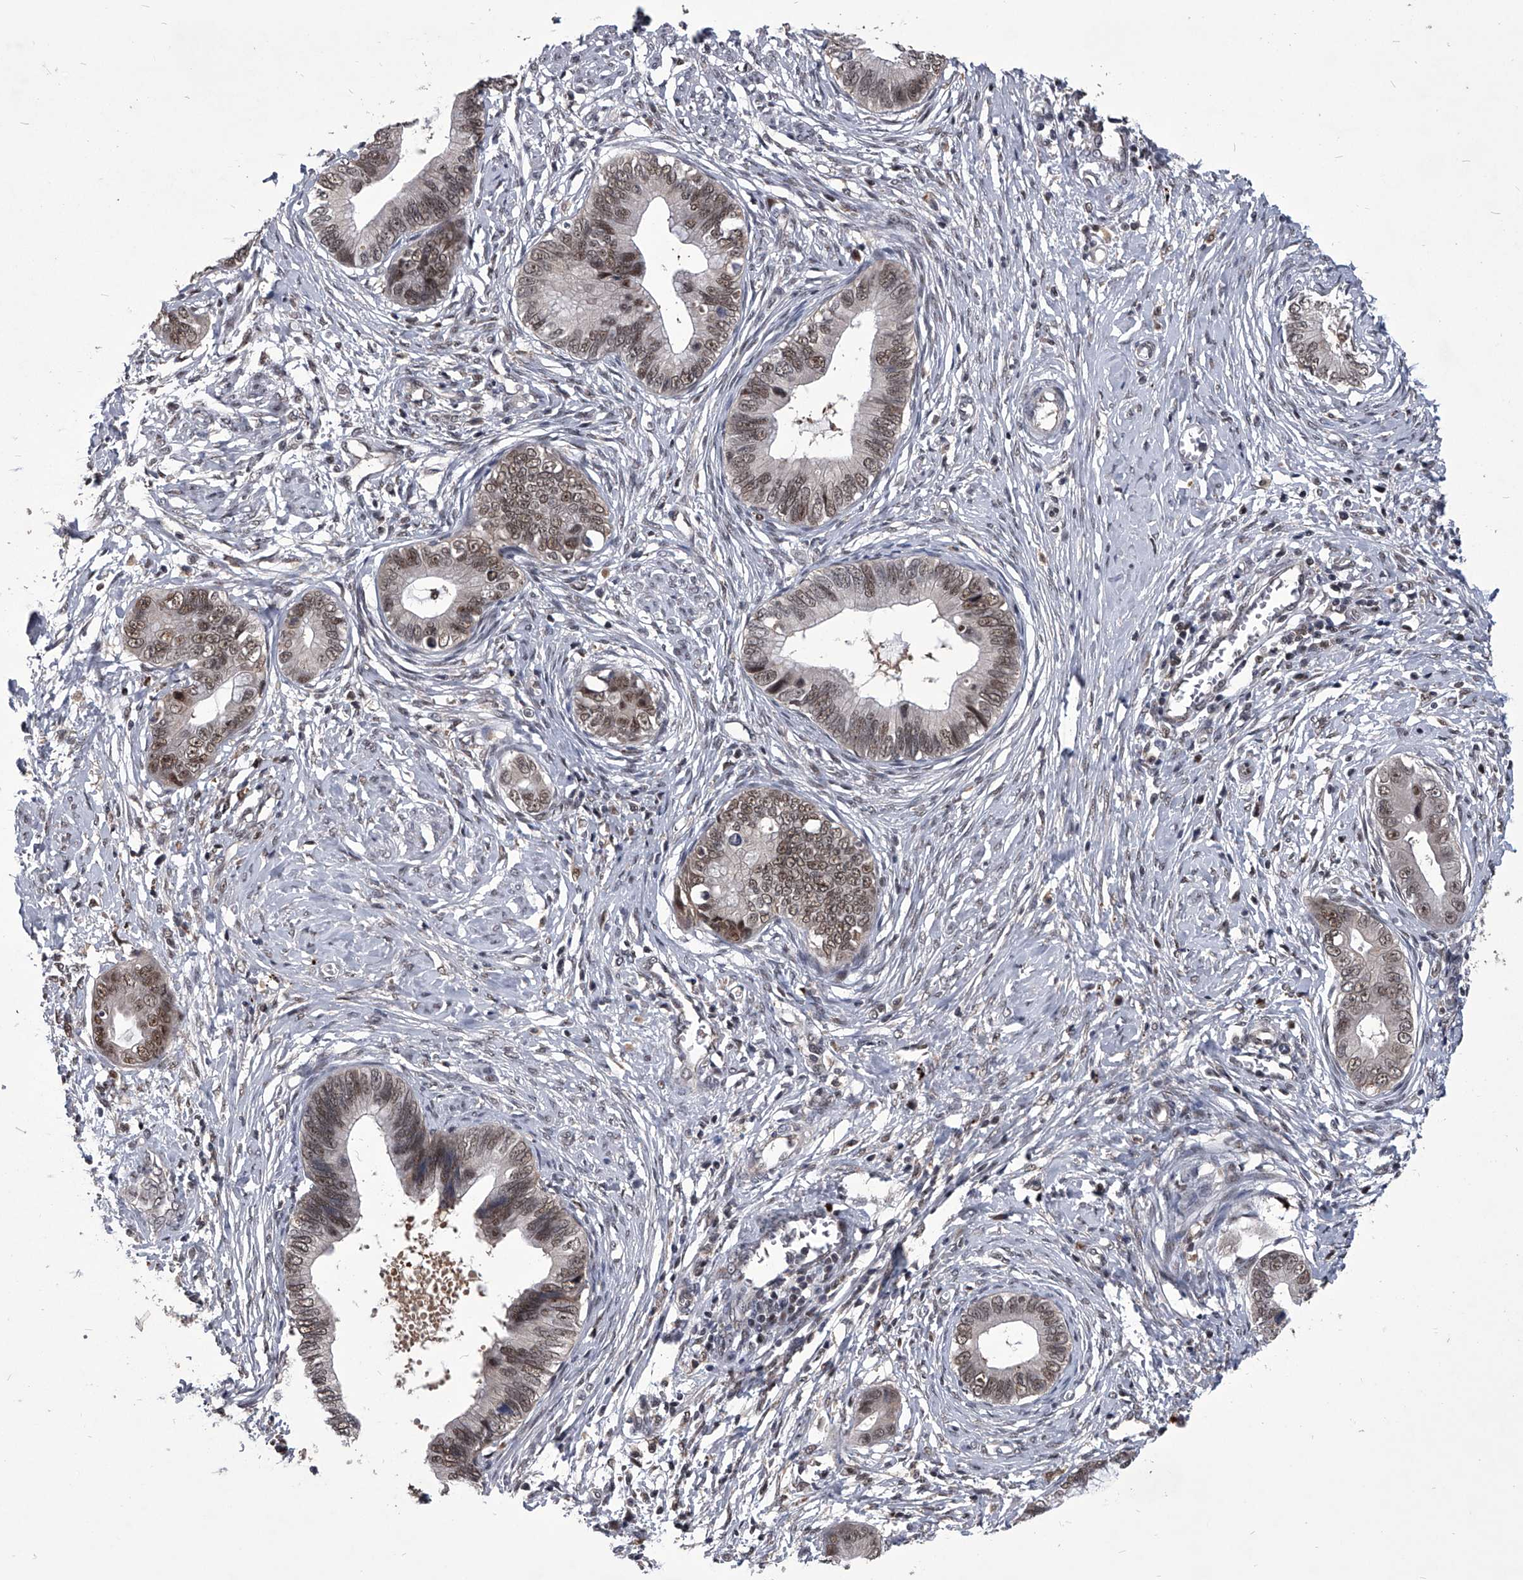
{"staining": {"intensity": "moderate", "quantity": ">75%", "location": "nuclear"}, "tissue": "cervical cancer", "cell_type": "Tumor cells", "image_type": "cancer", "snomed": [{"axis": "morphology", "description": "Adenocarcinoma, NOS"}, {"axis": "topography", "description": "Cervix"}], "caption": "Immunohistochemical staining of adenocarcinoma (cervical) exhibits medium levels of moderate nuclear staining in approximately >75% of tumor cells. (DAB = brown stain, brightfield microscopy at high magnification).", "gene": "CMTR1", "patient": {"sex": "female", "age": 44}}